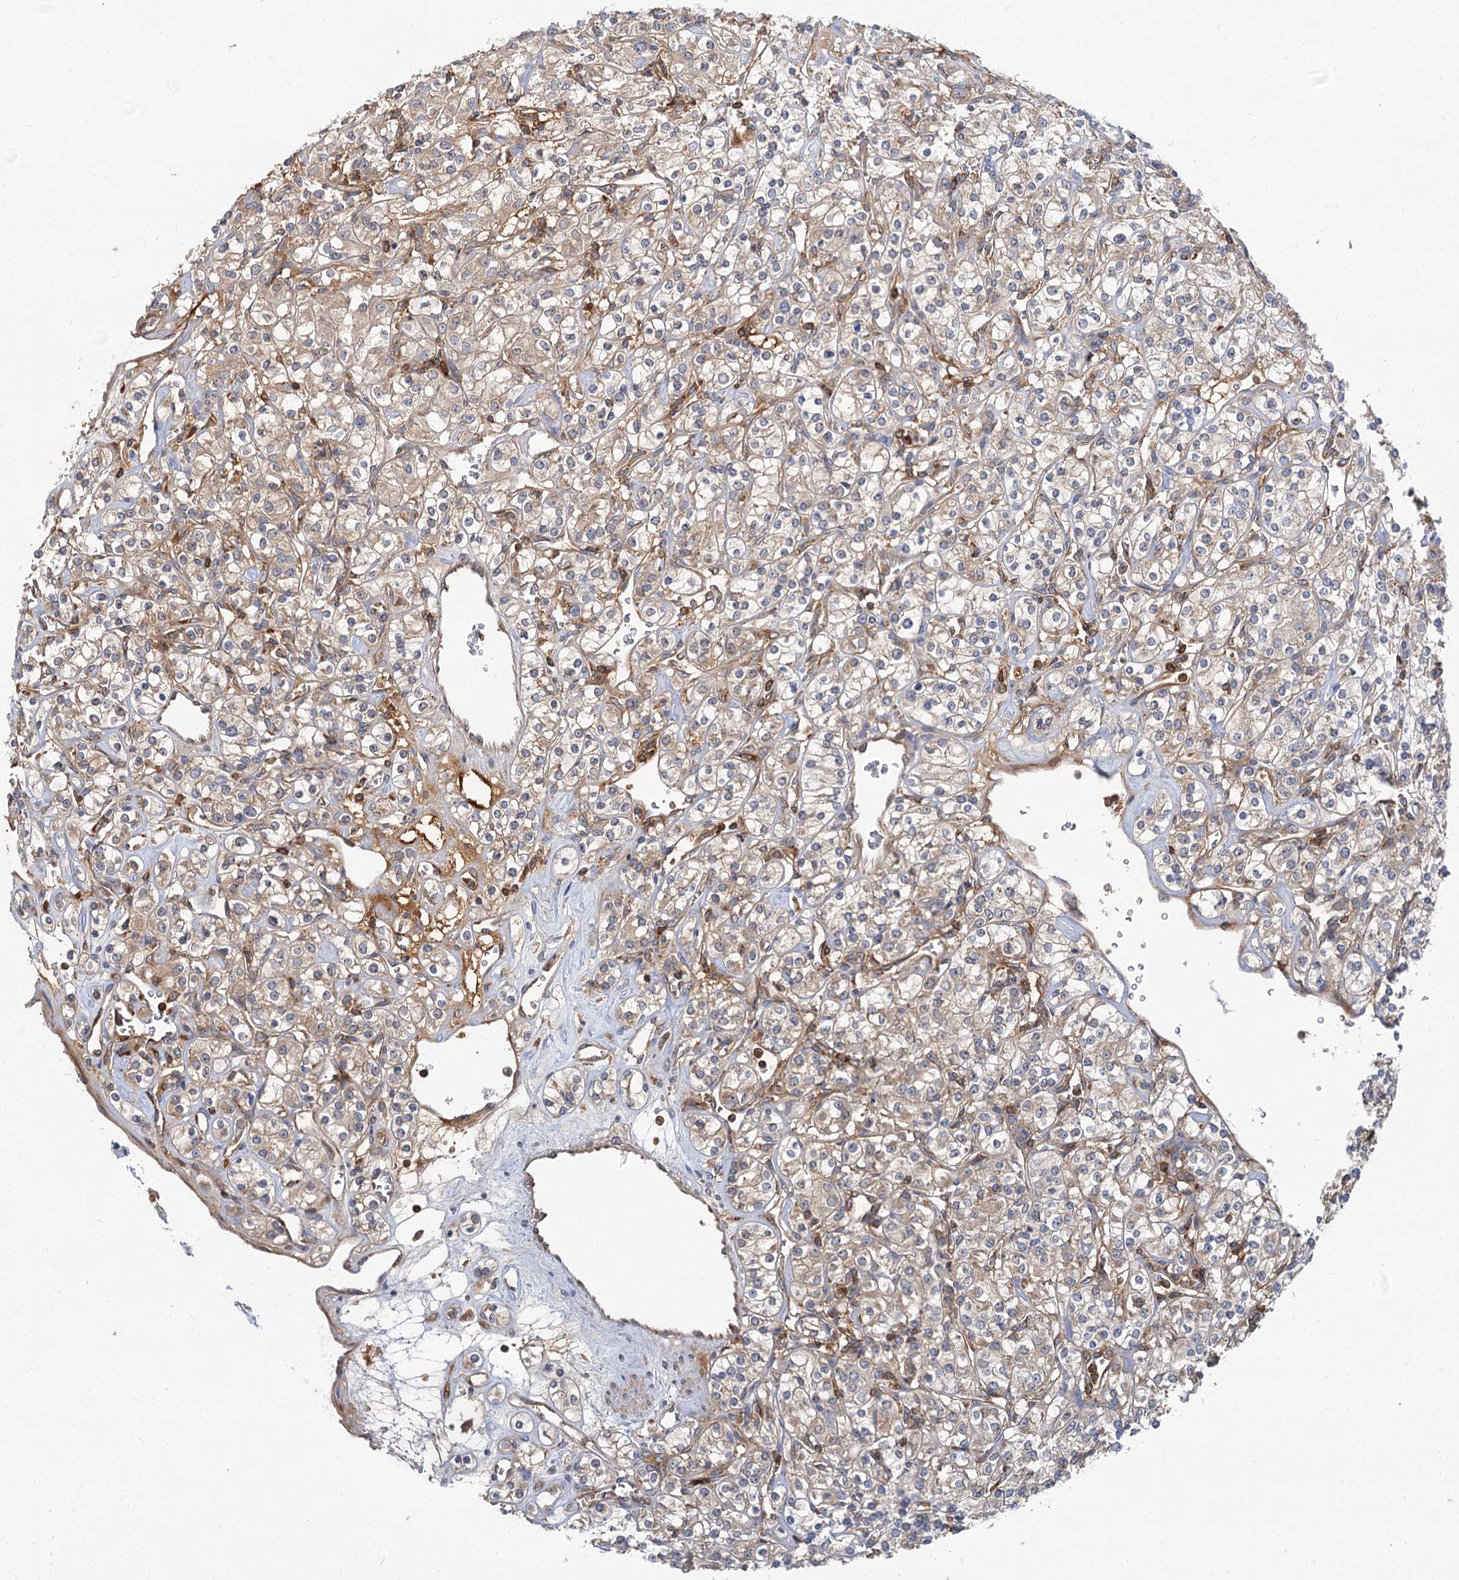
{"staining": {"intensity": "weak", "quantity": ">75%", "location": "cytoplasmic/membranous"}, "tissue": "renal cancer", "cell_type": "Tumor cells", "image_type": "cancer", "snomed": [{"axis": "morphology", "description": "Adenocarcinoma, NOS"}, {"axis": "topography", "description": "Kidney"}], "caption": "A histopathology image of human adenocarcinoma (renal) stained for a protein exhibits weak cytoplasmic/membranous brown staining in tumor cells.", "gene": "PACS1", "patient": {"sex": "male", "age": 77}}